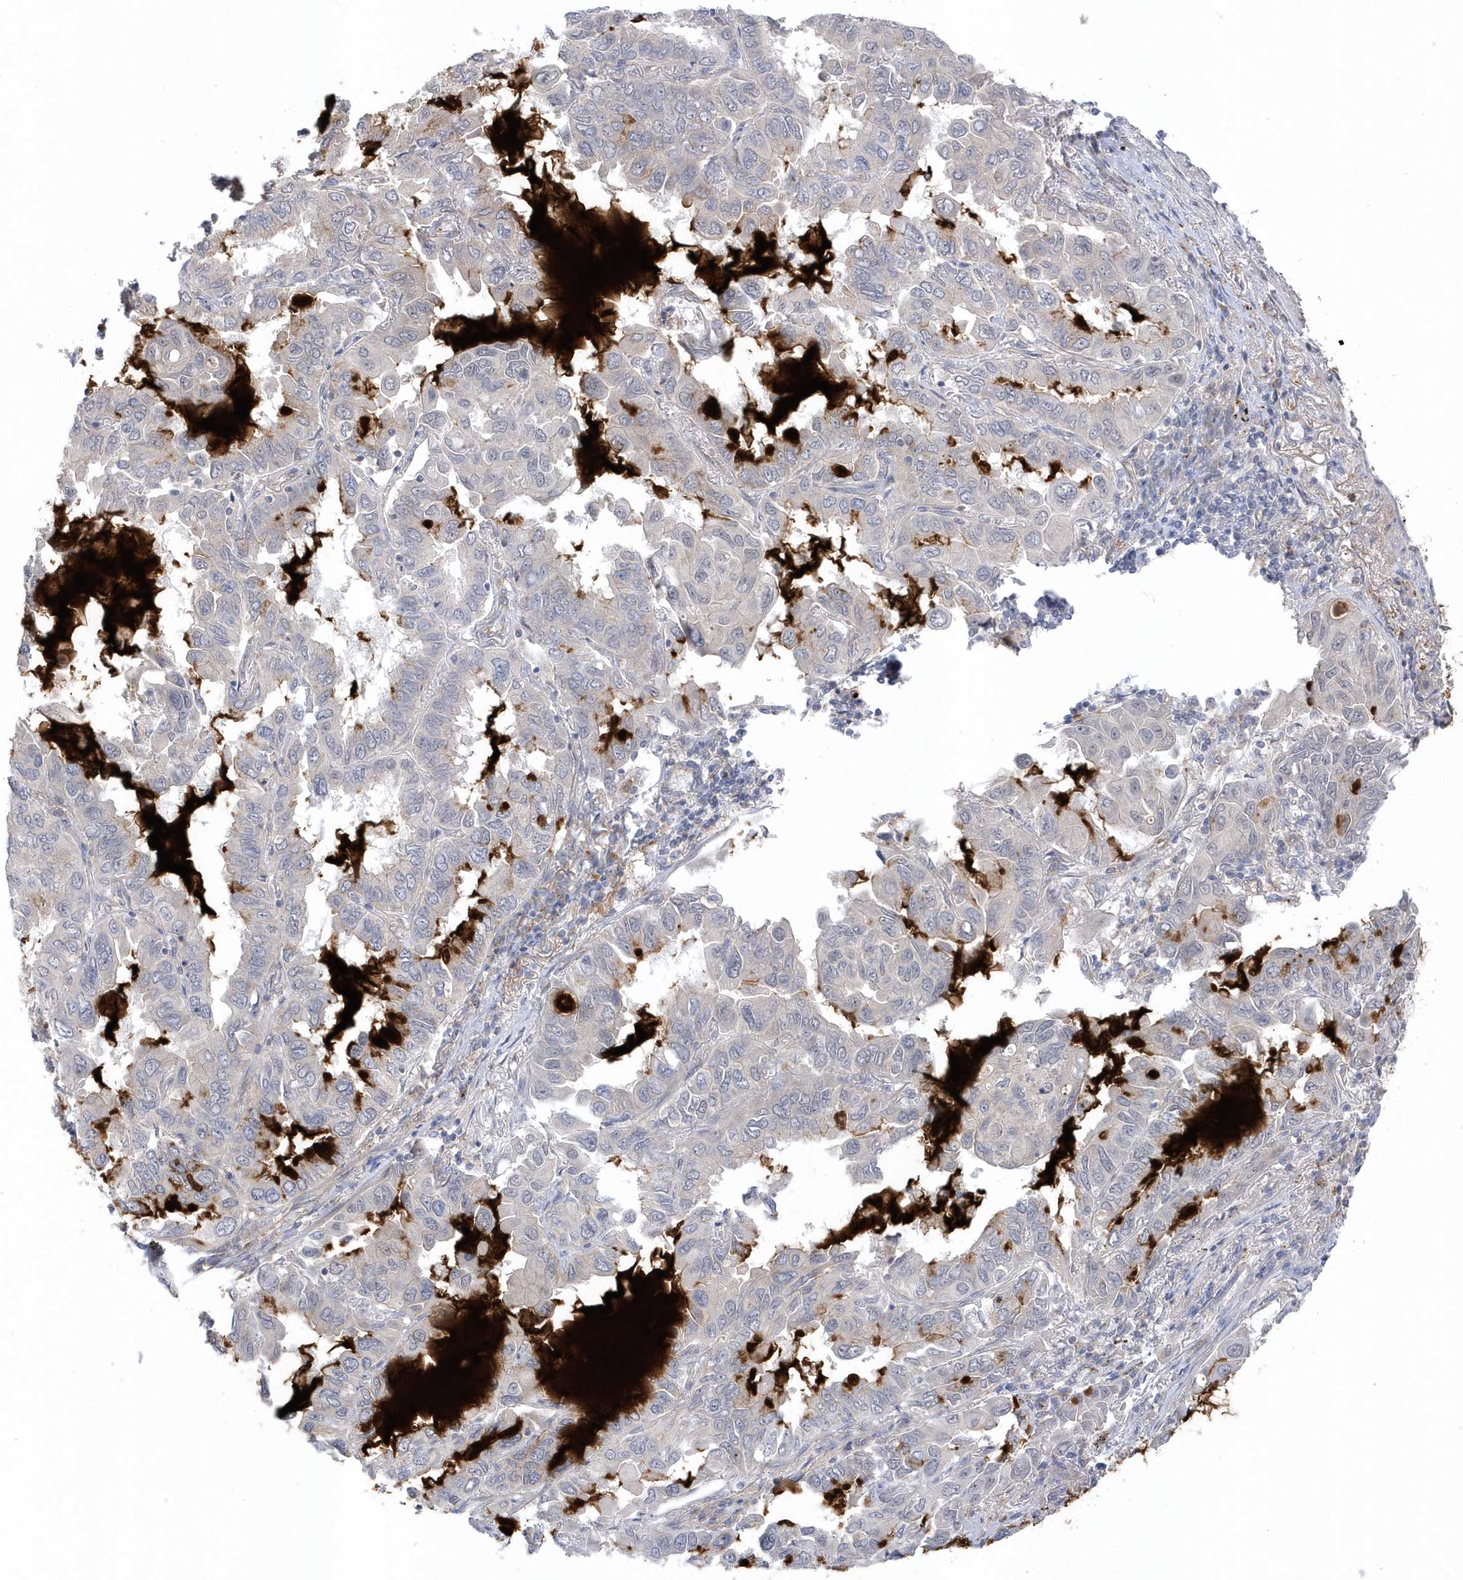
{"staining": {"intensity": "negative", "quantity": "none", "location": "none"}, "tissue": "lung cancer", "cell_type": "Tumor cells", "image_type": "cancer", "snomed": [{"axis": "morphology", "description": "Adenocarcinoma, NOS"}, {"axis": "topography", "description": "Lung"}], "caption": "This photomicrograph is of adenocarcinoma (lung) stained with immunohistochemistry (IHC) to label a protein in brown with the nuclei are counter-stained blue. There is no positivity in tumor cells. (DAB immunohistochemistry visualized using brightfield microscopy, high magnification).", "gene": "ANAPC1", "patient": {"sex": "male", "age": 64}}